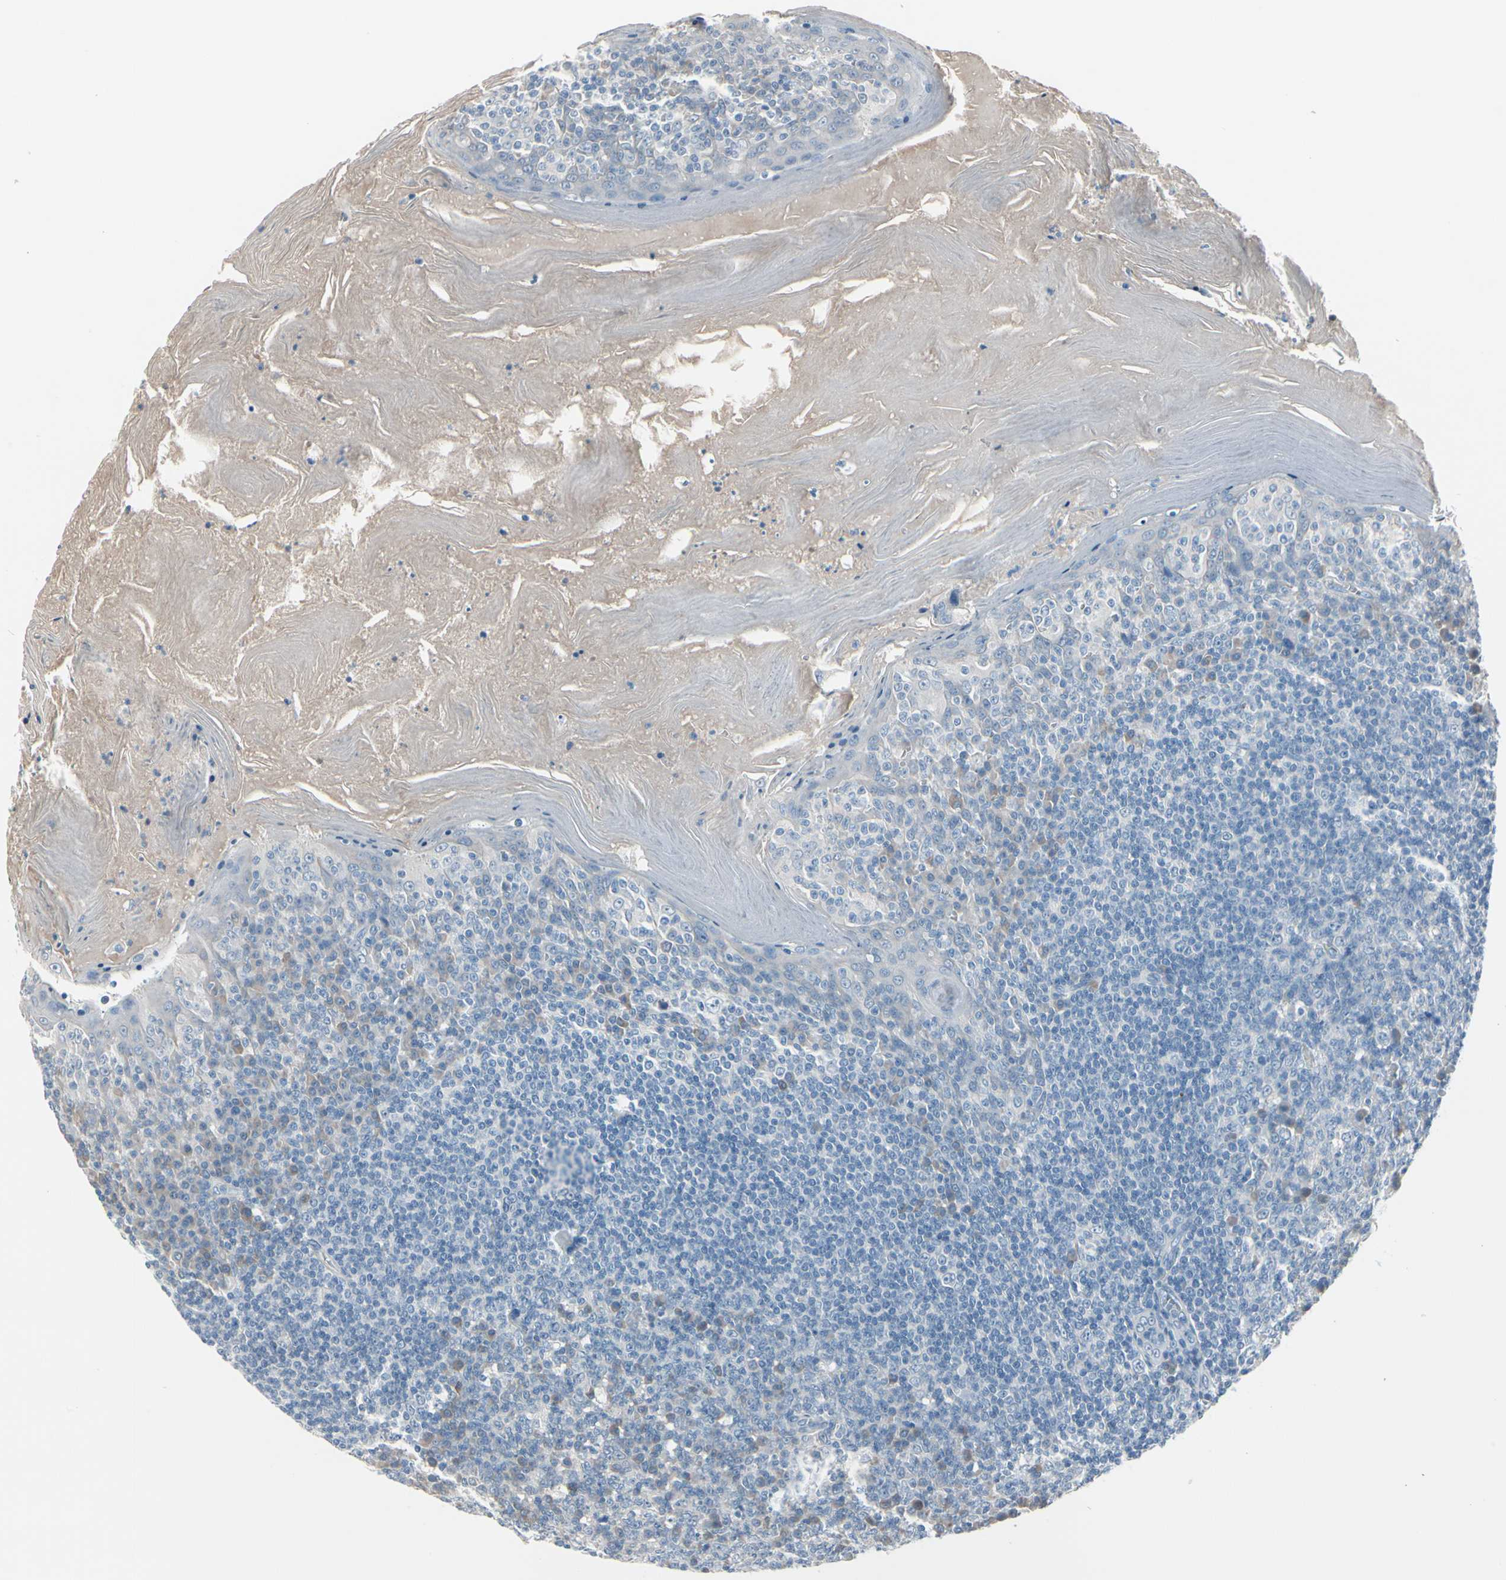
{"staining": {"intensity": "negative", "quantity": "none", "location": "none"}, "tissue": "tonsil", "cell_type": "Germinal center cells", "image_type": "normal", "snomed": [{"axis": "morphology", "description": "Normal tissue, NOS"}, {"axis": "topography", "description": "Tonsil"}], "caption": "A high-resolution photomicrograph shows IHC staining of normal tonsil, which displays no significant staining in germinal center cells. (Brightfield microscopy of DAB (3,3'-diaminobenzidine) immunohistochemistry (IHC) at high magnification).", "gene": "PGR", "patient": {"sex": "male", "age": 31}}